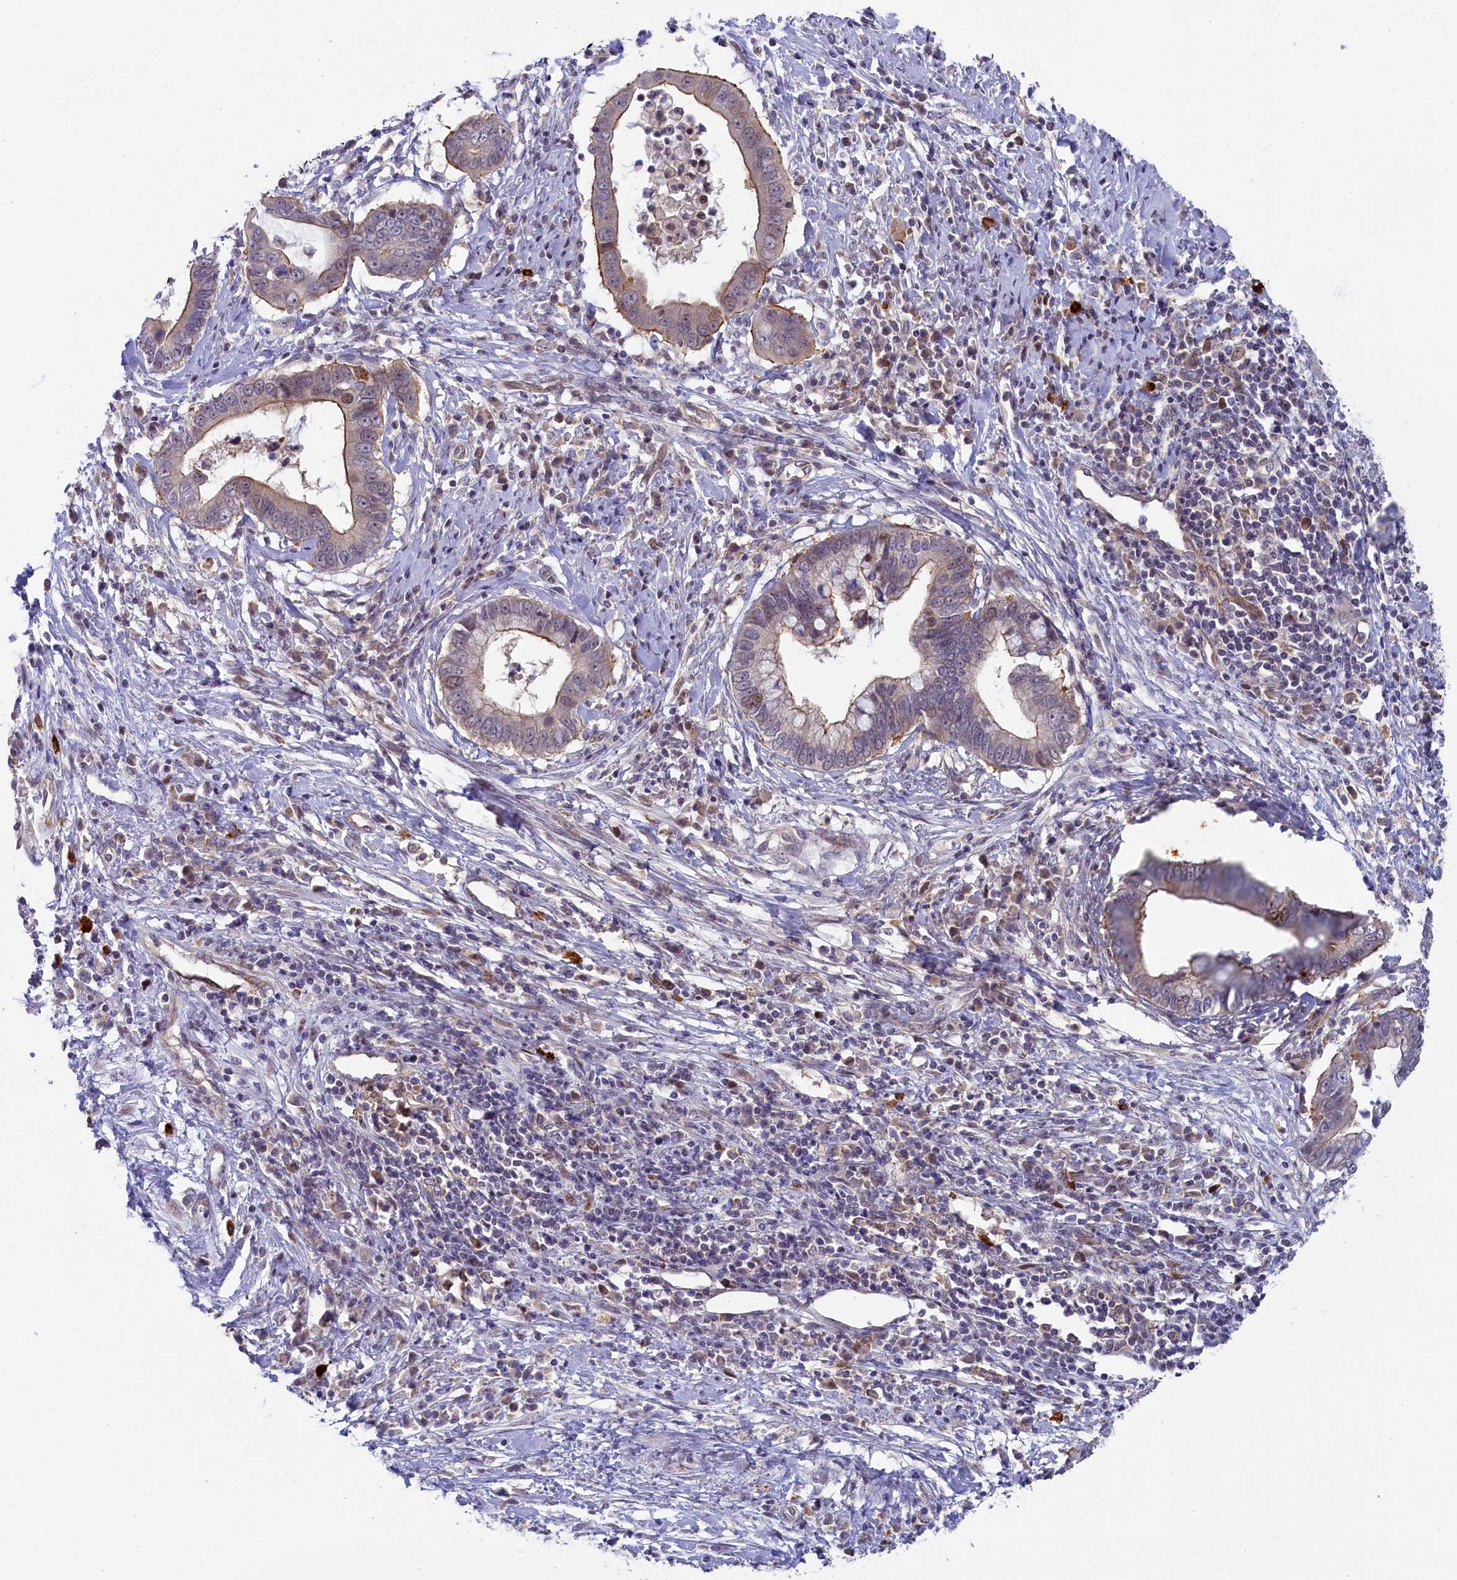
{"staining": {"intensity": "weak", "quantity": "<25%", "location": "cytoplasmic/membranous"}, "tissue": "cervical cancer", "cell_type": "Tumor cells", "image_type": "cancer", "snomed": [{"axis": "morphology", "description": "Adenocarcinoma, NOS"}, {"axis": "topography", "description": "Cervix"}], "caption": "IHC of adenocarcinoma (cervical) demonstrates no staining in tumor cells.", "gene": "CCL23", "patient": {"sex": "female", "age": 44}}